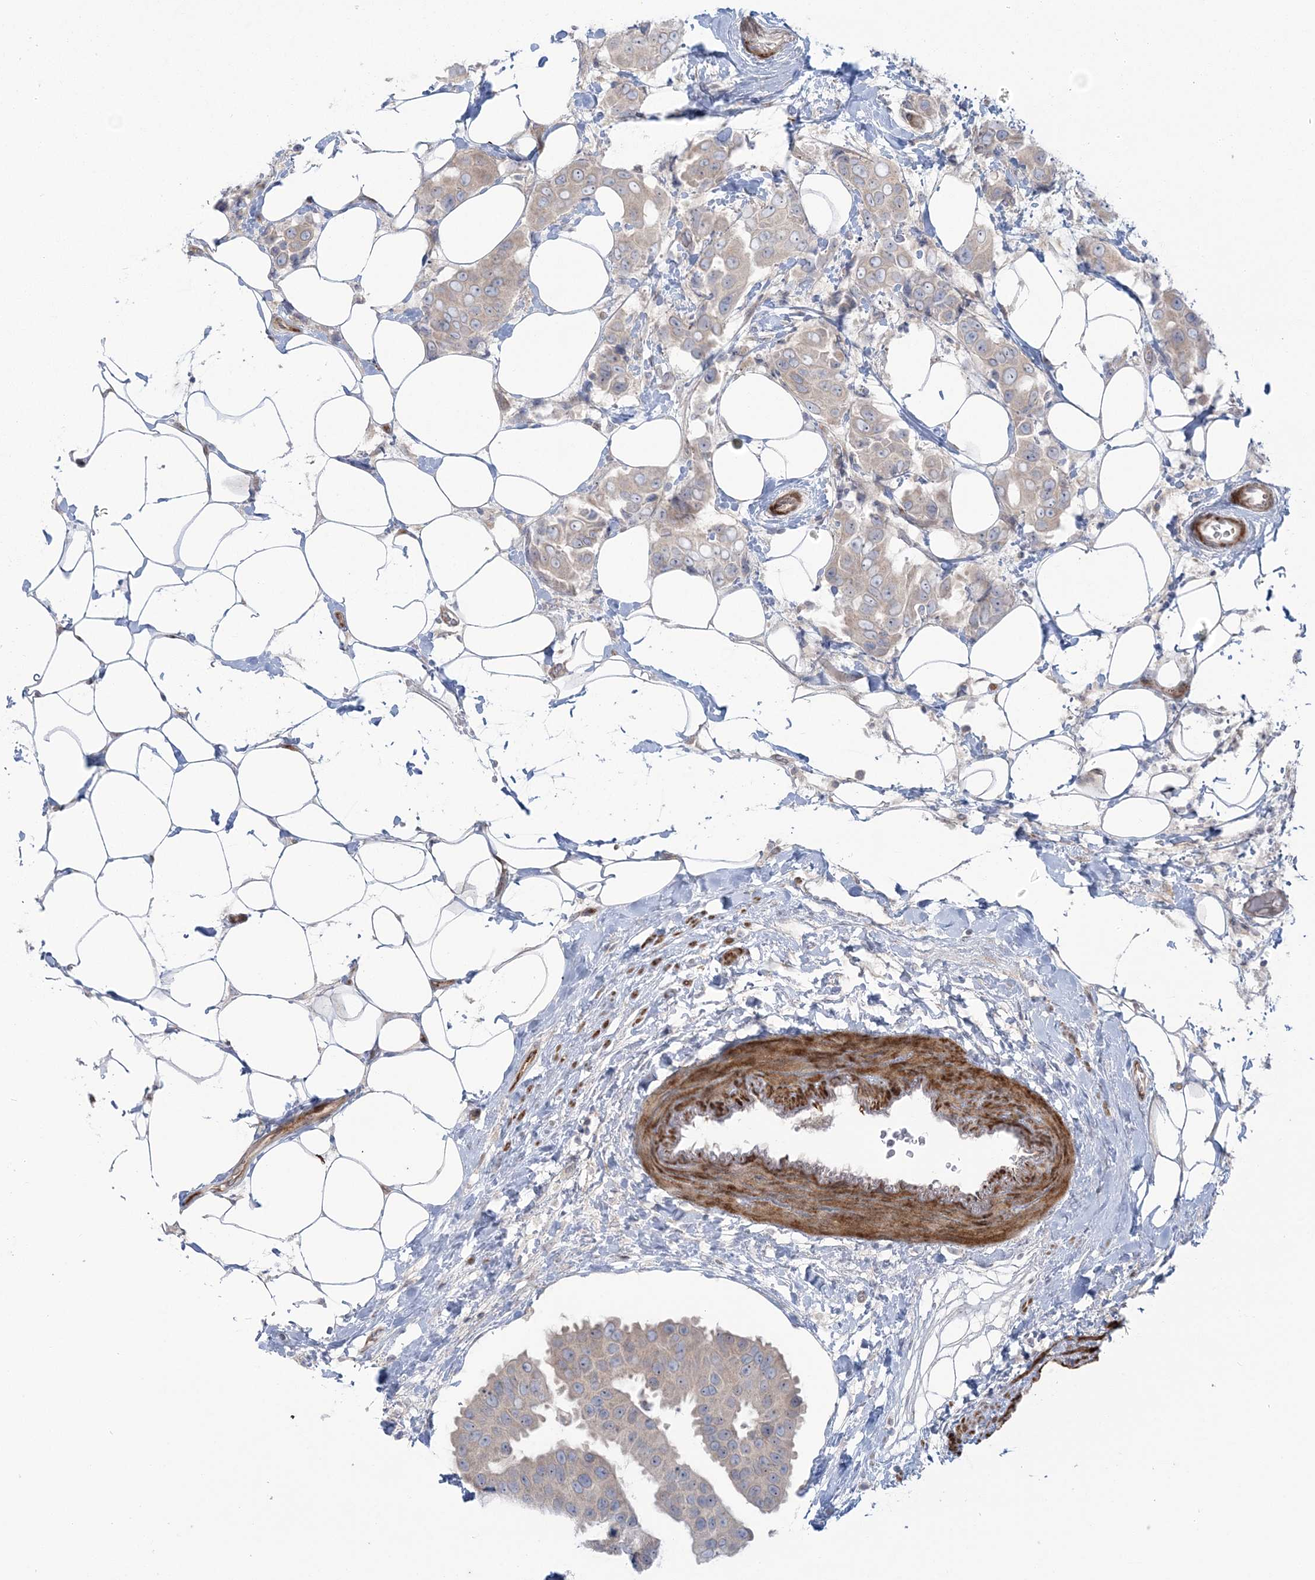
{"staining": {"intensity": "weak", "quantity": "25%-75%", "location": "cytoplasmic/membranous"}, "tissue": "breast cancer", "cell_type": "Tumor cells", "image_type": "cancer", "snomed": [{"axis": "morphology", "description": "Normal tissue, NOS"}, {"axis": "morphology", "description": "Duct carcinoma"}, {"axis": "topography", "description": "Breast"}], "caption": "A low amount of weak cytoplasmic/membranous positivity is appreciated in about 25%-75% of tumor cells in breast cancer (infiltrating ductal carcinoma) tissue.", "gene": "NUDT9", "patient": {"sex": "female", "age": 39}}